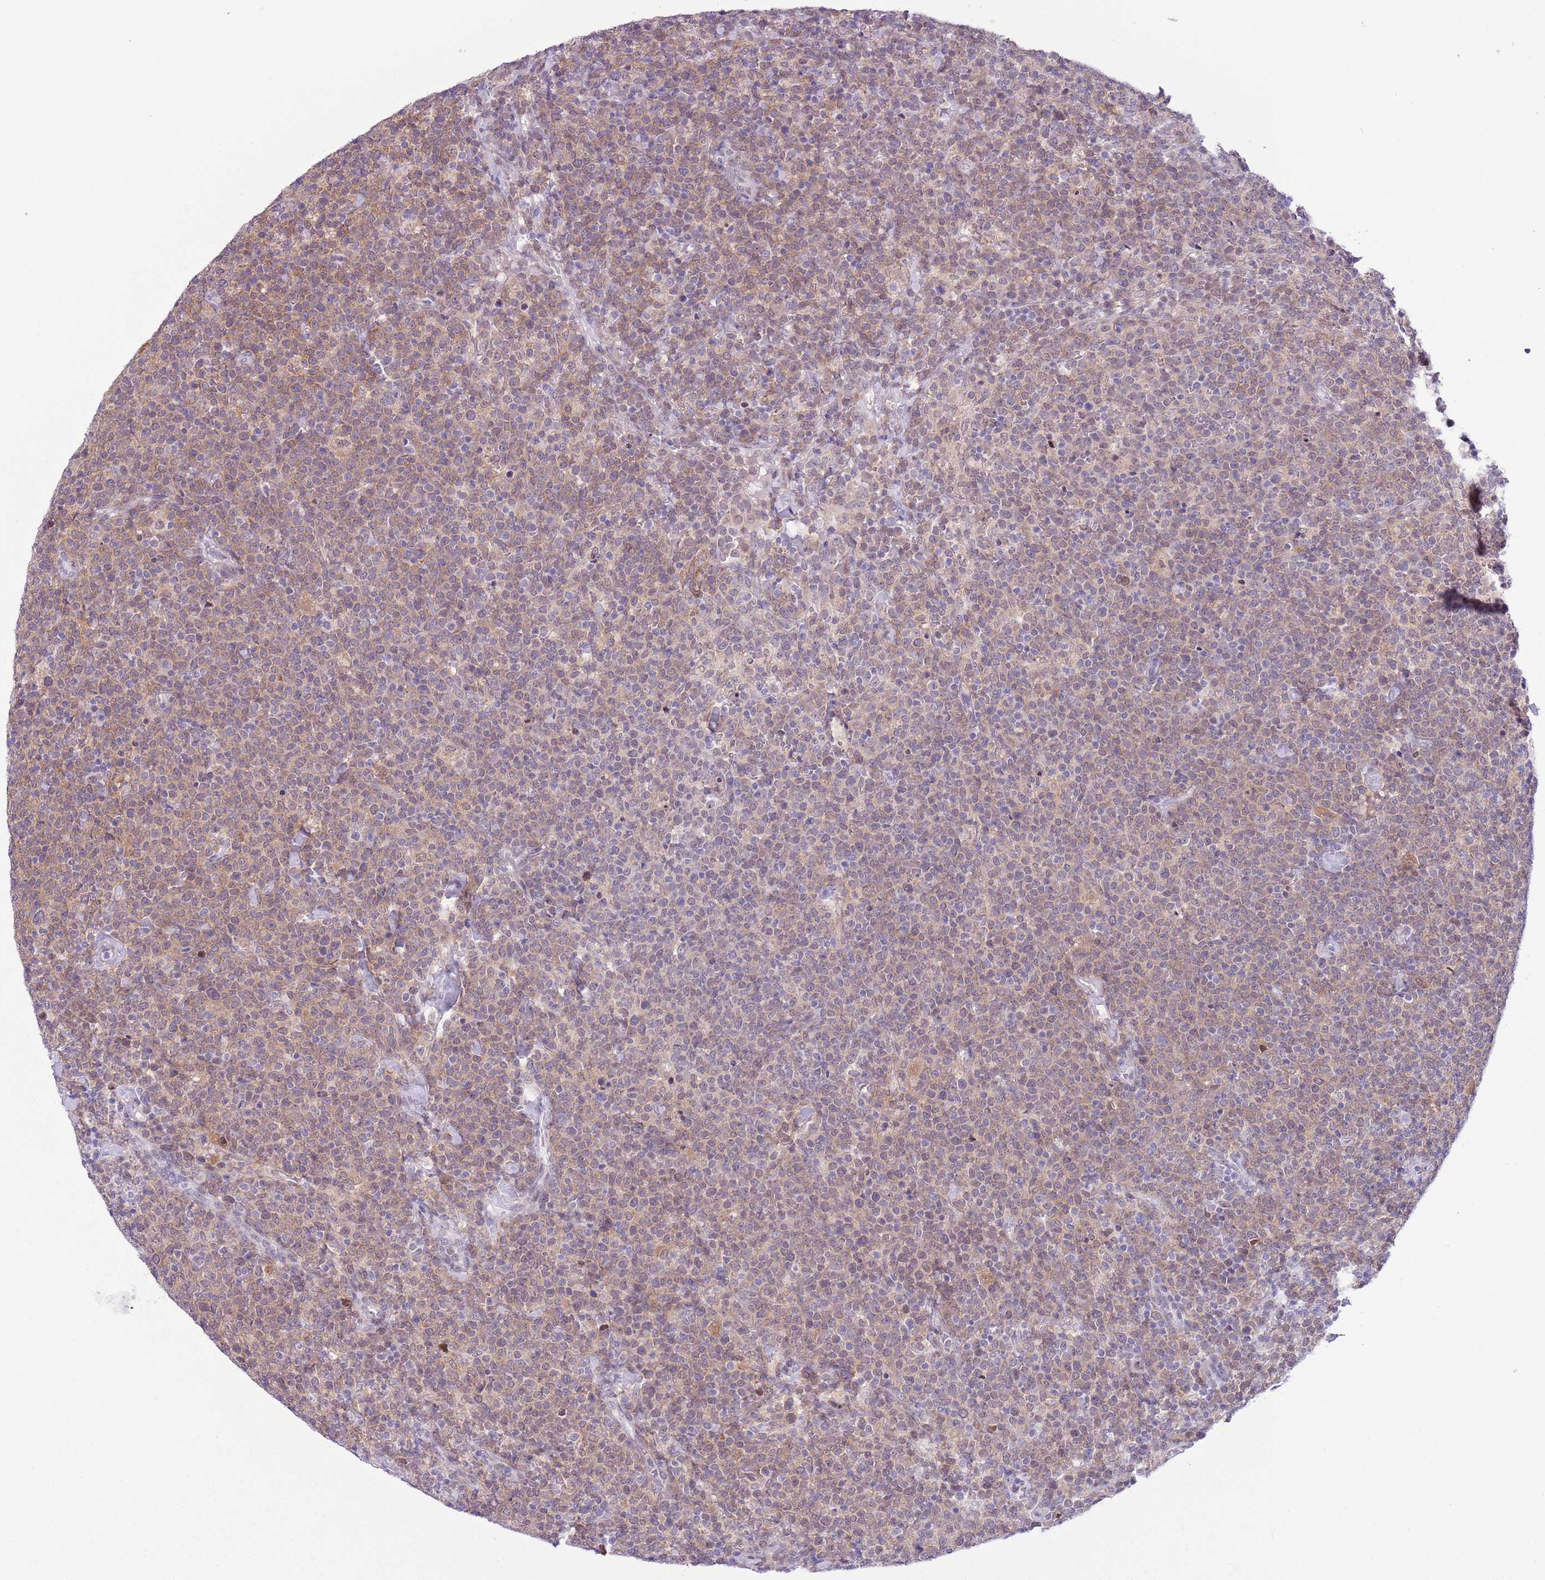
{"staining": {"intensity": "weak", "quantity": ">75%", "location": "cytoplasmic/membranous"}, "tissue": "lymphoma", "cell_type": "Tumor cells", "image_type": "cancer", "snomed": [{"axis": "morphology", "description": "Malignant lymphoma, non-Hodgkin's type, High grade"}, {"axis": "topography", "description": "Lymph node"}], "caption": "IHC micrograph of neoplastic tissue: lymphoma stained using IHC demonstrates low levels of weak protein expression localized specifically in the cytoplasmic/membranous of tumor cells, appearing as a cytoplasmic/membranous brown color.", "gene": "ZNF576", "patient": {"sex": "male", "age": 61}}